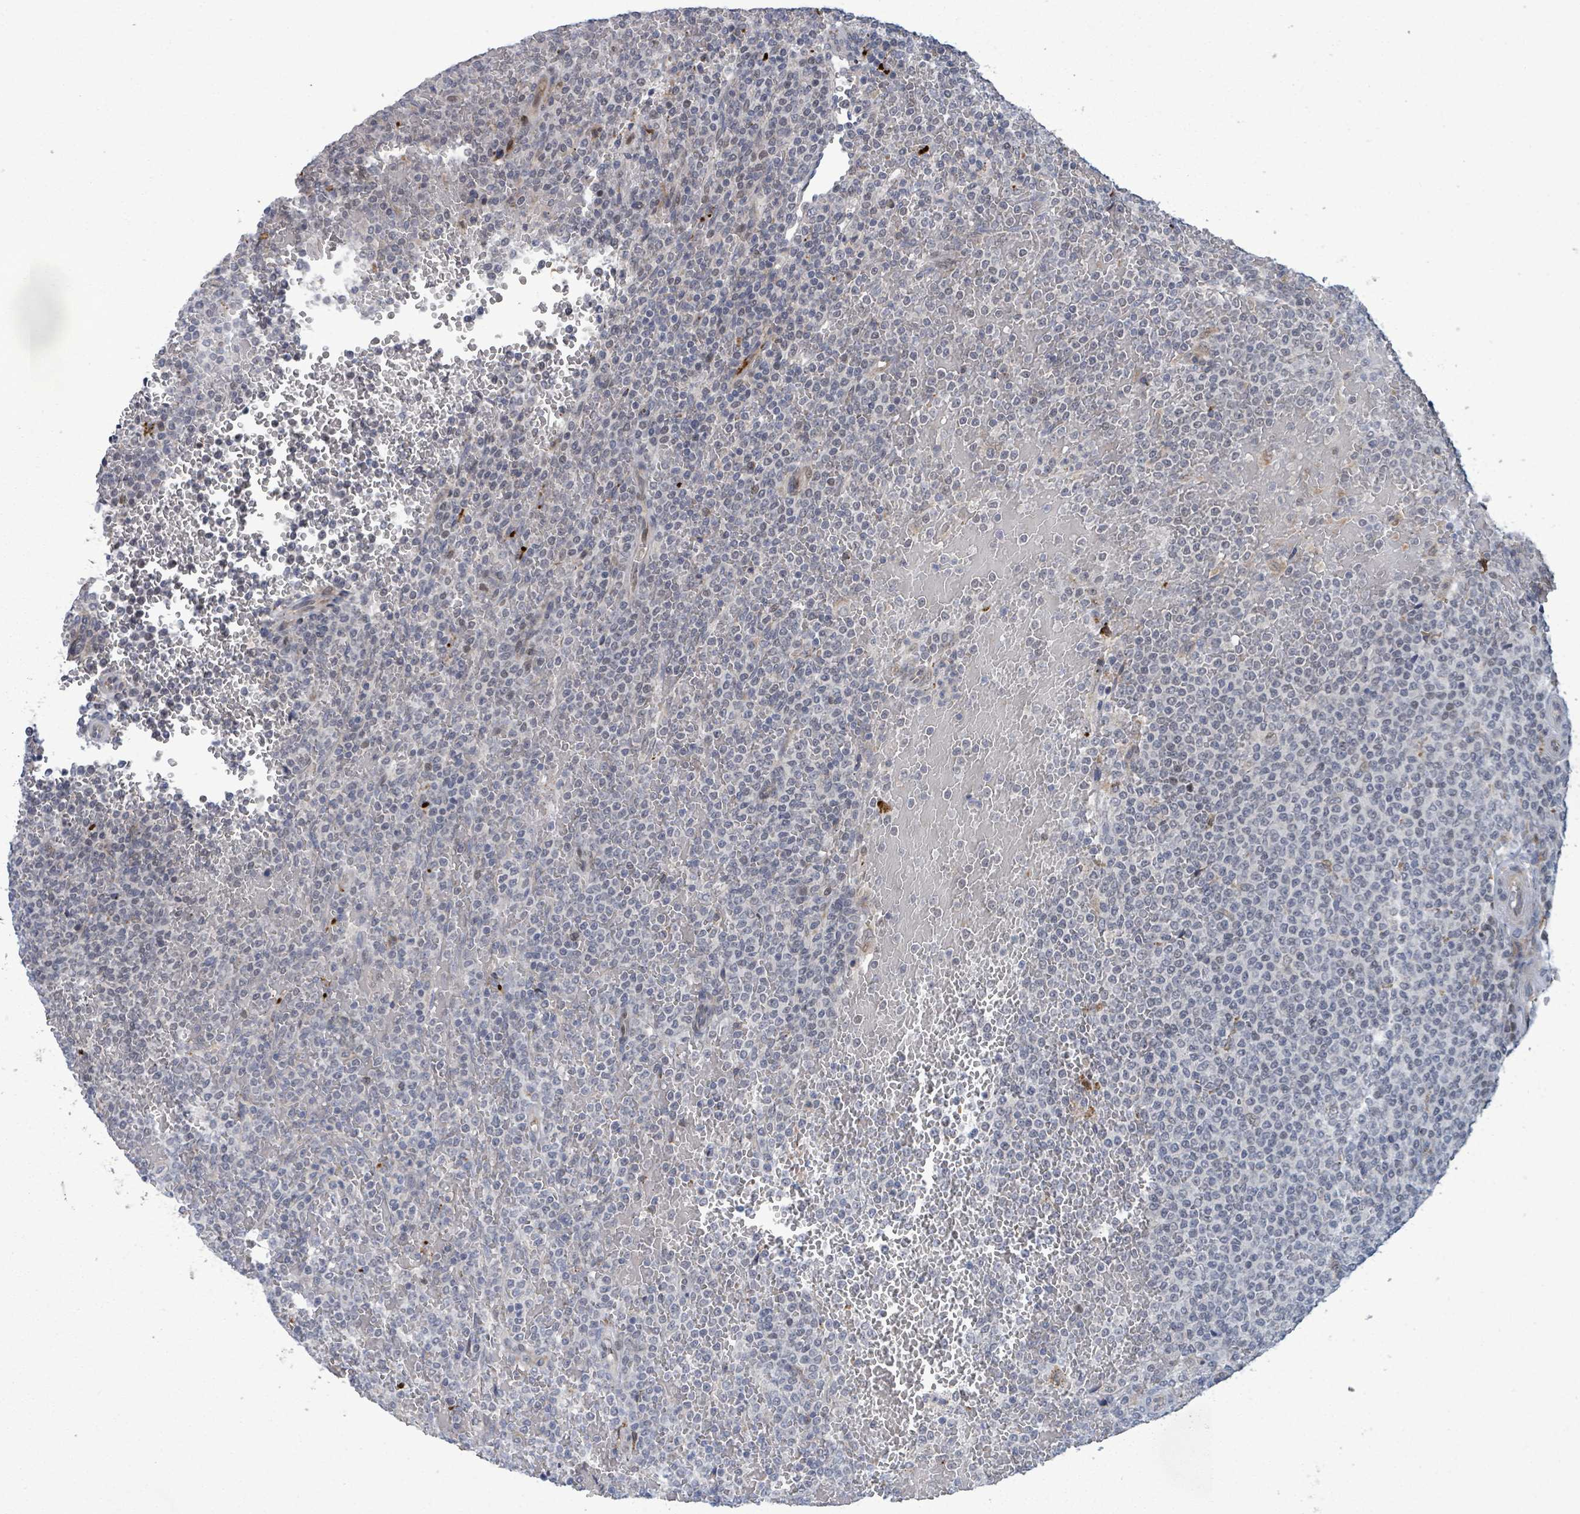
{"staining": {"intensity": "negative", "quantity": "none", "location": "none"}, "tissue": "lymphoma", "cell_type": "Tumor cells", "image_type": "cancer", "snomed": [{"axis": "morphology", "description": "Malignant lymphoma, non-Hodgkin's type, Low grade"}, {"axis": "topography", "description": "Spleen"}], "caption": "Protein analysis of lymphoma reveals no significant staining in tumor cells.", "gene": "SHROOM2", "patient": {"sex": "male", "age": 60}}